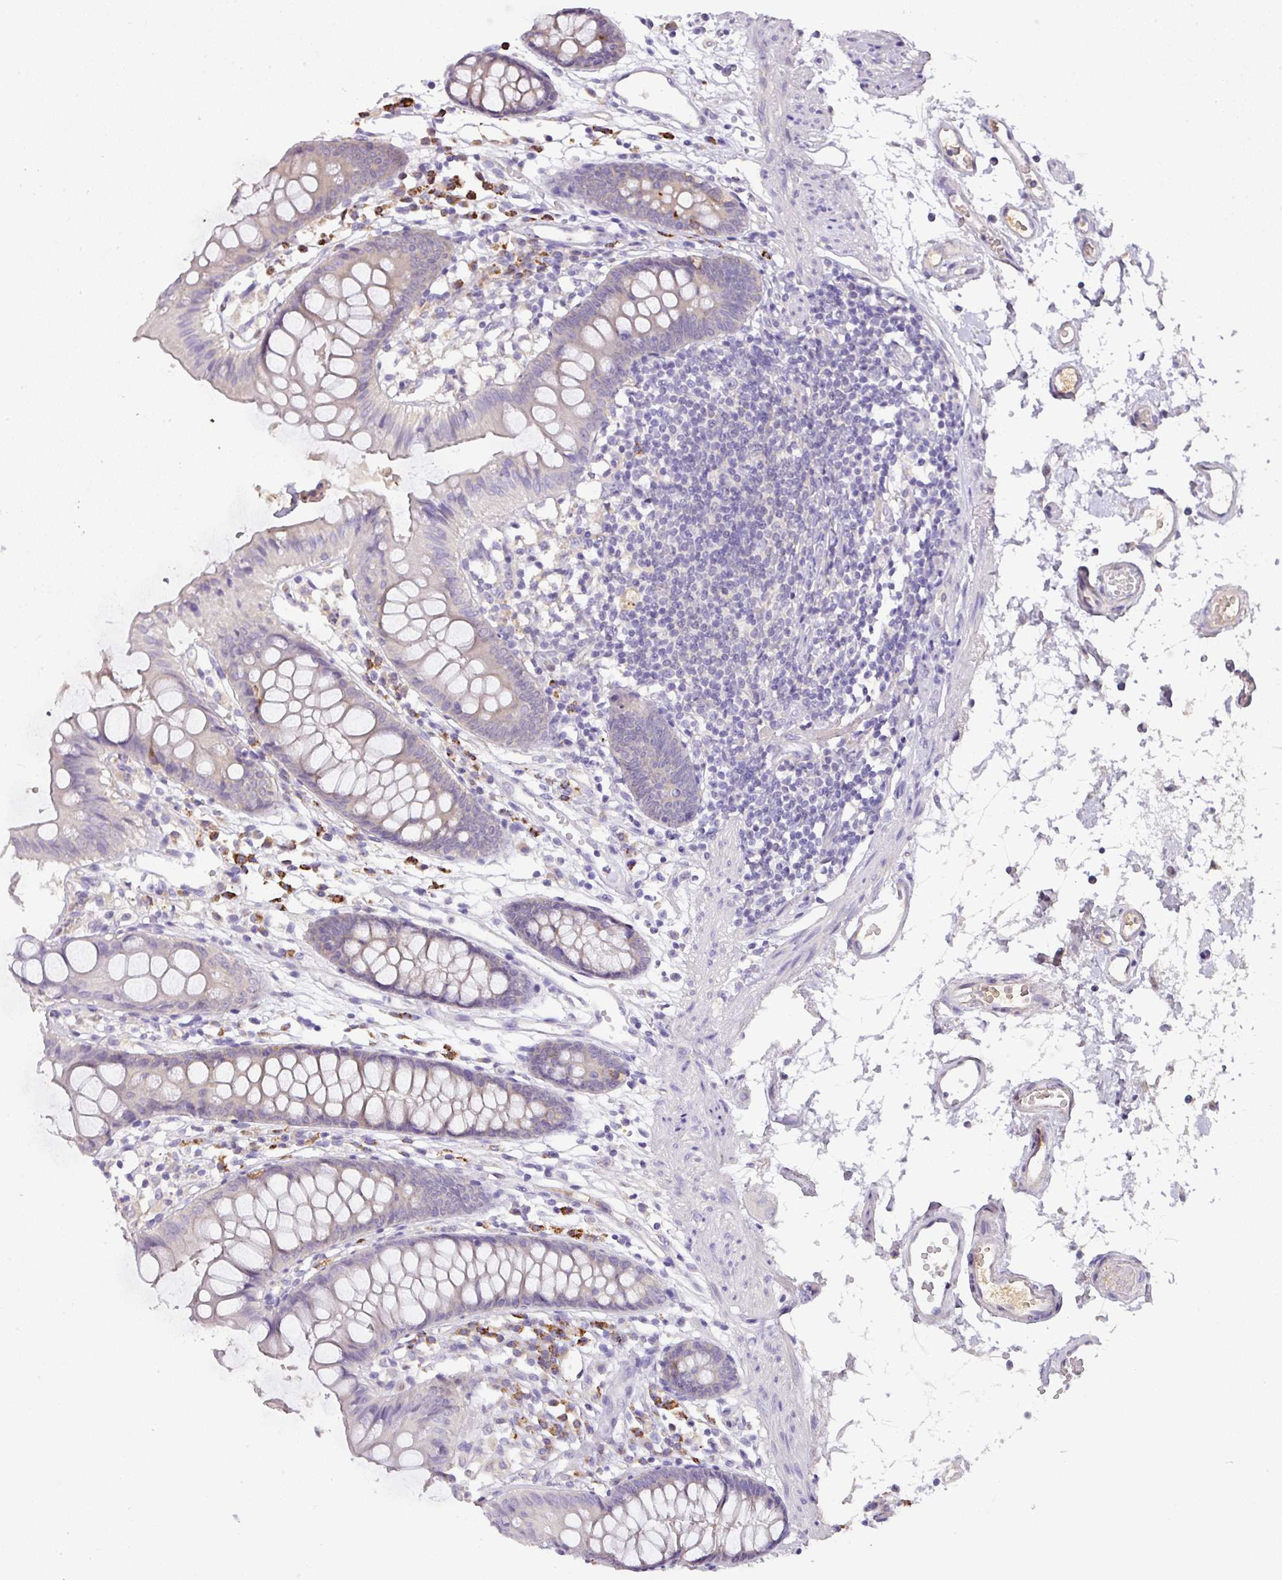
{"staining": {"intensity": "negative", "quantity": "none", "location": "none"}, "tissue": "colon", "cell_type": "Endothelial cells", "image_type": "normal", "snomed": [{"axis": "morphology", "description": "Normal tissue, NOS"}, {"axis": "topography", "description": "Colon"}], "caption": "Immunohistochemical staining of benign human colon exhibits no significant positivity in endothelial cells. (DAB (3,3'-diaminobenzidine) IHC with hematoxylin counter stain).", "gene": "CCZ1B", "patient": {"sex": "female", "age": 84}}